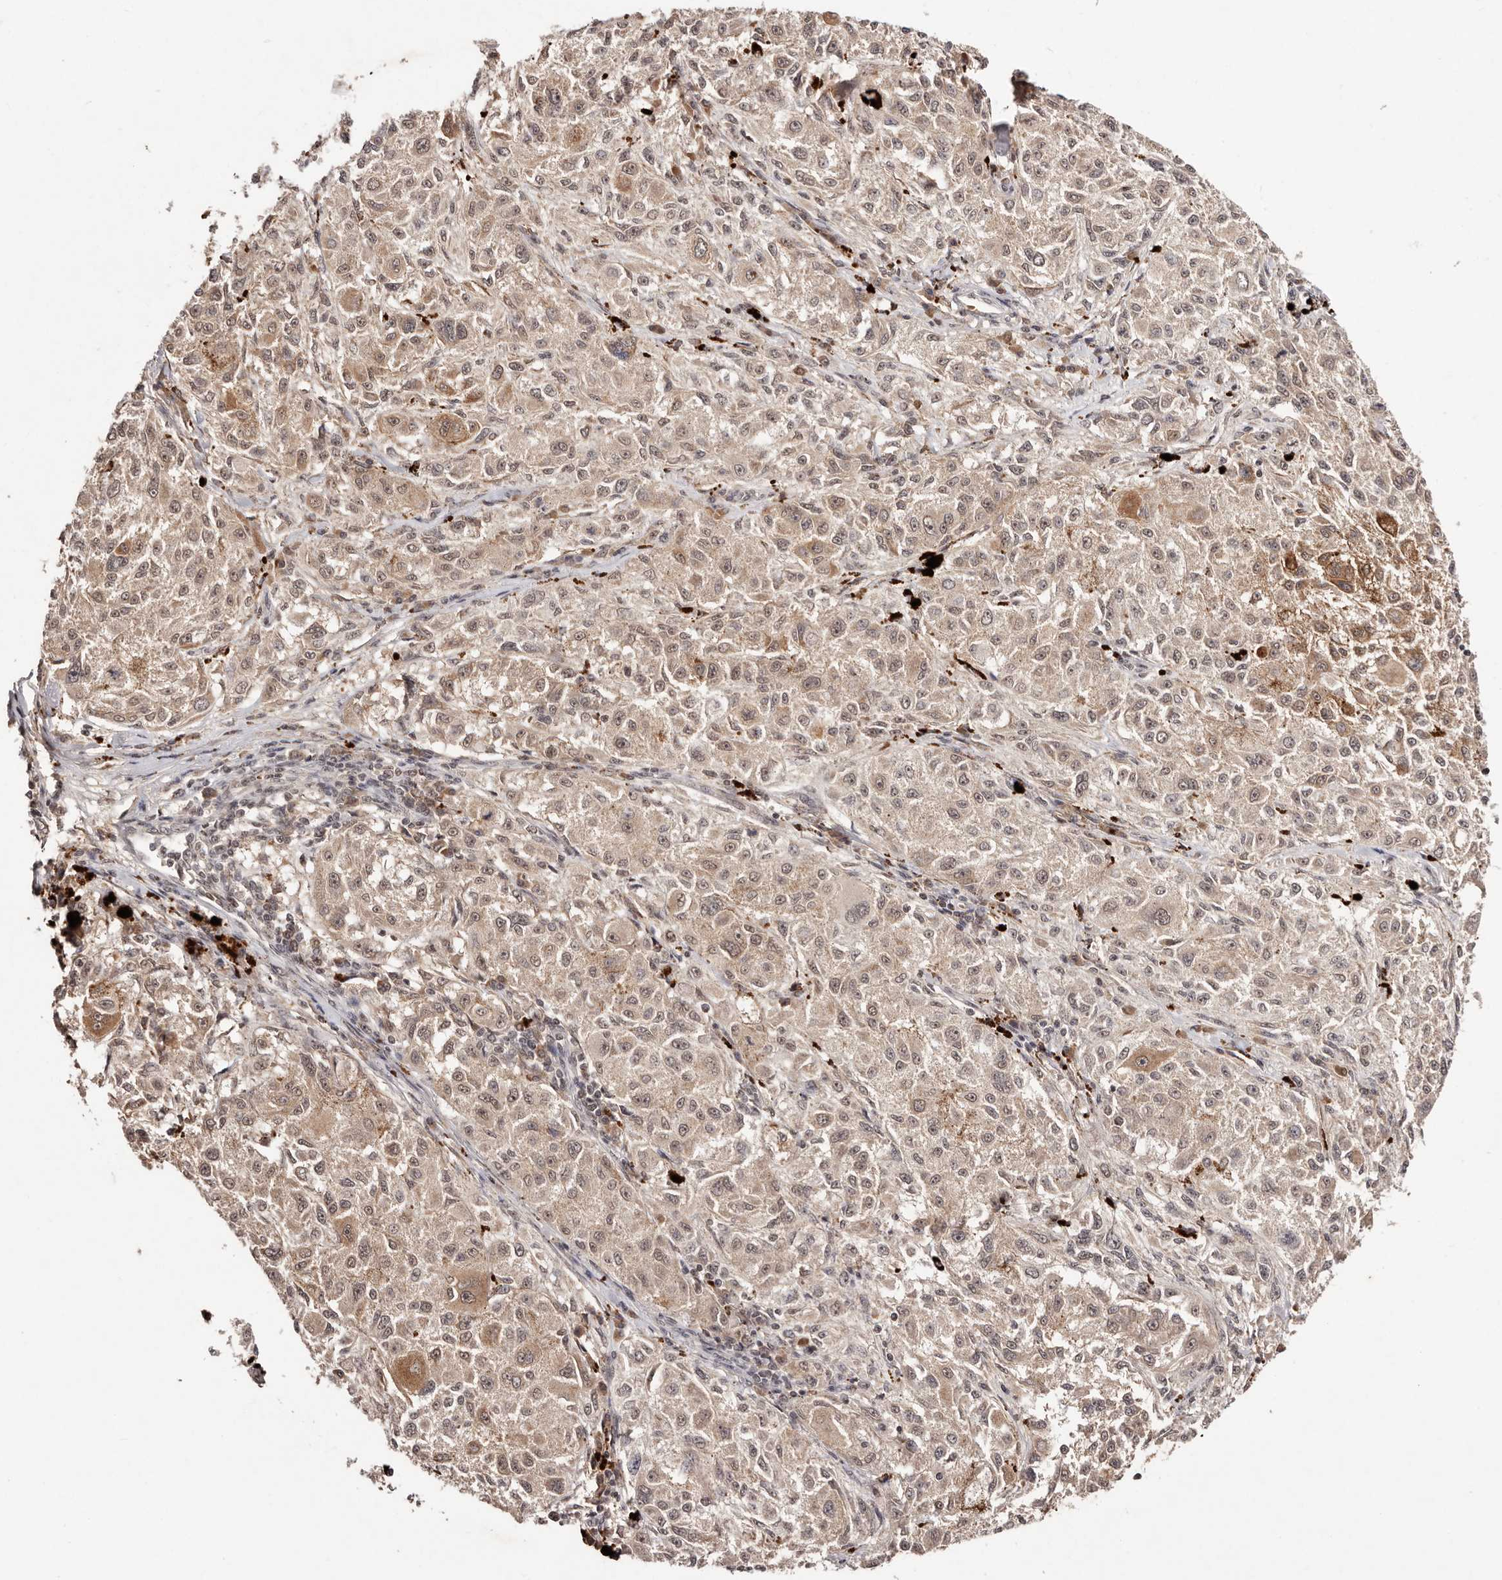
{"staining": {"intensity": "weak", "quantity": ">75%", "location": "cytoplasmic/membranous,nuclear"}, "tissue": "melanoma", "cell_type": "Tumor cells", "image_type": "cancer", "snomed": [{"axis": "morphology", "description": "Necrosis, NOS"}, {"axis": "morphology", "description": "Malignant melanoma, NOS"}, {"axis": "topography", "description": "Skin"}], "caption": "IHC staining of malignant melanoma, which displays low levels of weak cytoplasmic/membranous and nuclear expression in about >75% of tumor cells indicating weak cytoplasmic/membranous and nuclear protein staining. The staining was performed using DAB (brown) for protein detection and nuclei were counterstained in hematoxylin (blue).", "gene": "BICRAL", "patient": {"sex": "female", "age": 87}}